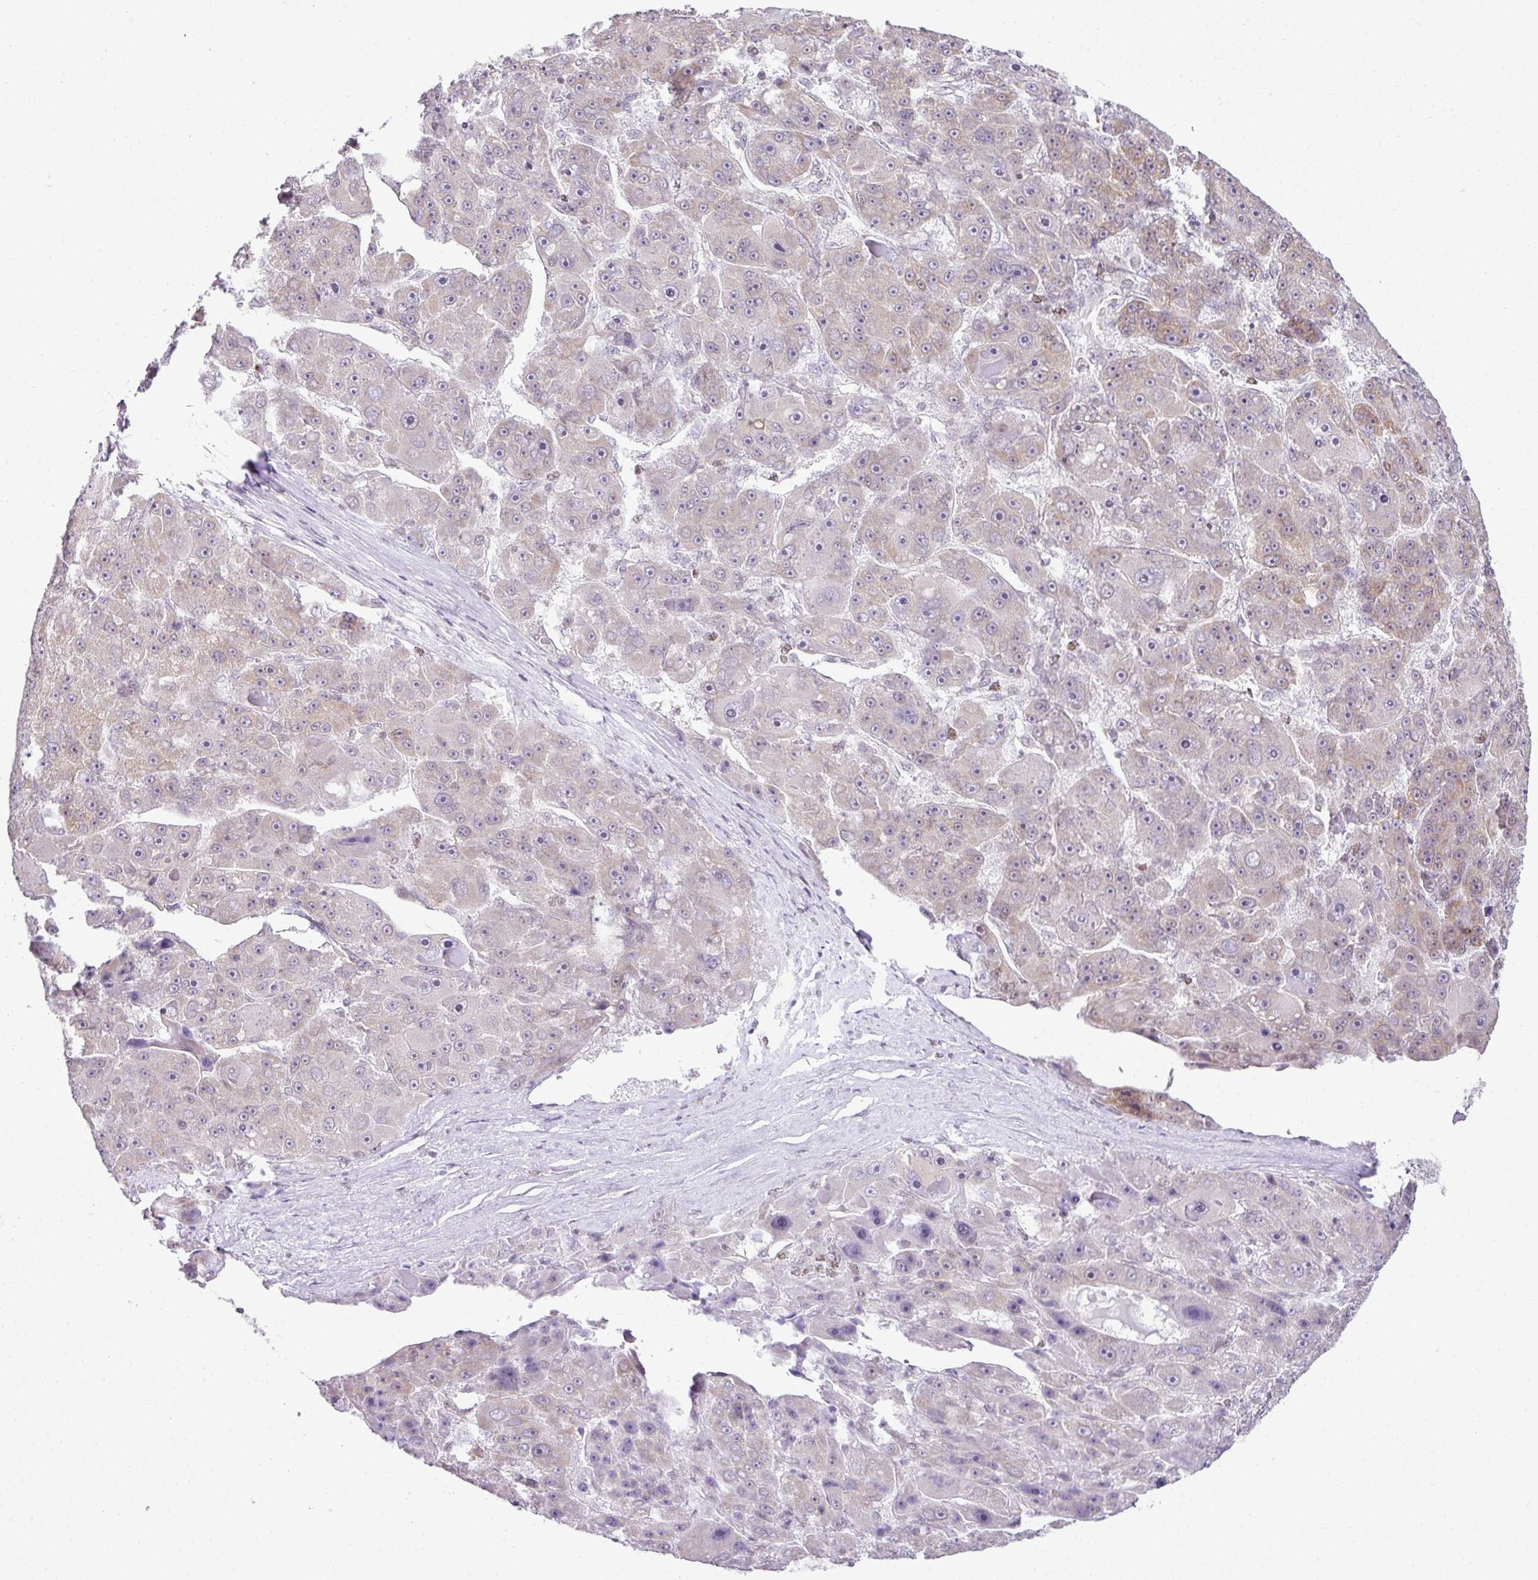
{"staining": {"intensity": "weak", "quantity": "25%-75%", "location": "cytoplasmic/membranous"}, "tissue": "liver cancer", "cell_type": "Tumor cells", "image_type": "cancer", "snomed": [{"axis": "morphology", "description": "Carcinoma, Hepatocellular, NOS"}, {"axis": "topography", "description": "Liver"}], "caption": "Weak cytoplasmic/membranous protein expression is seen in approximately 25%-75% of tumor cells in liver hepatocellular carcinoma.", "gene": "FAM32A", "patient": {"sex": "male", "age": 76}}